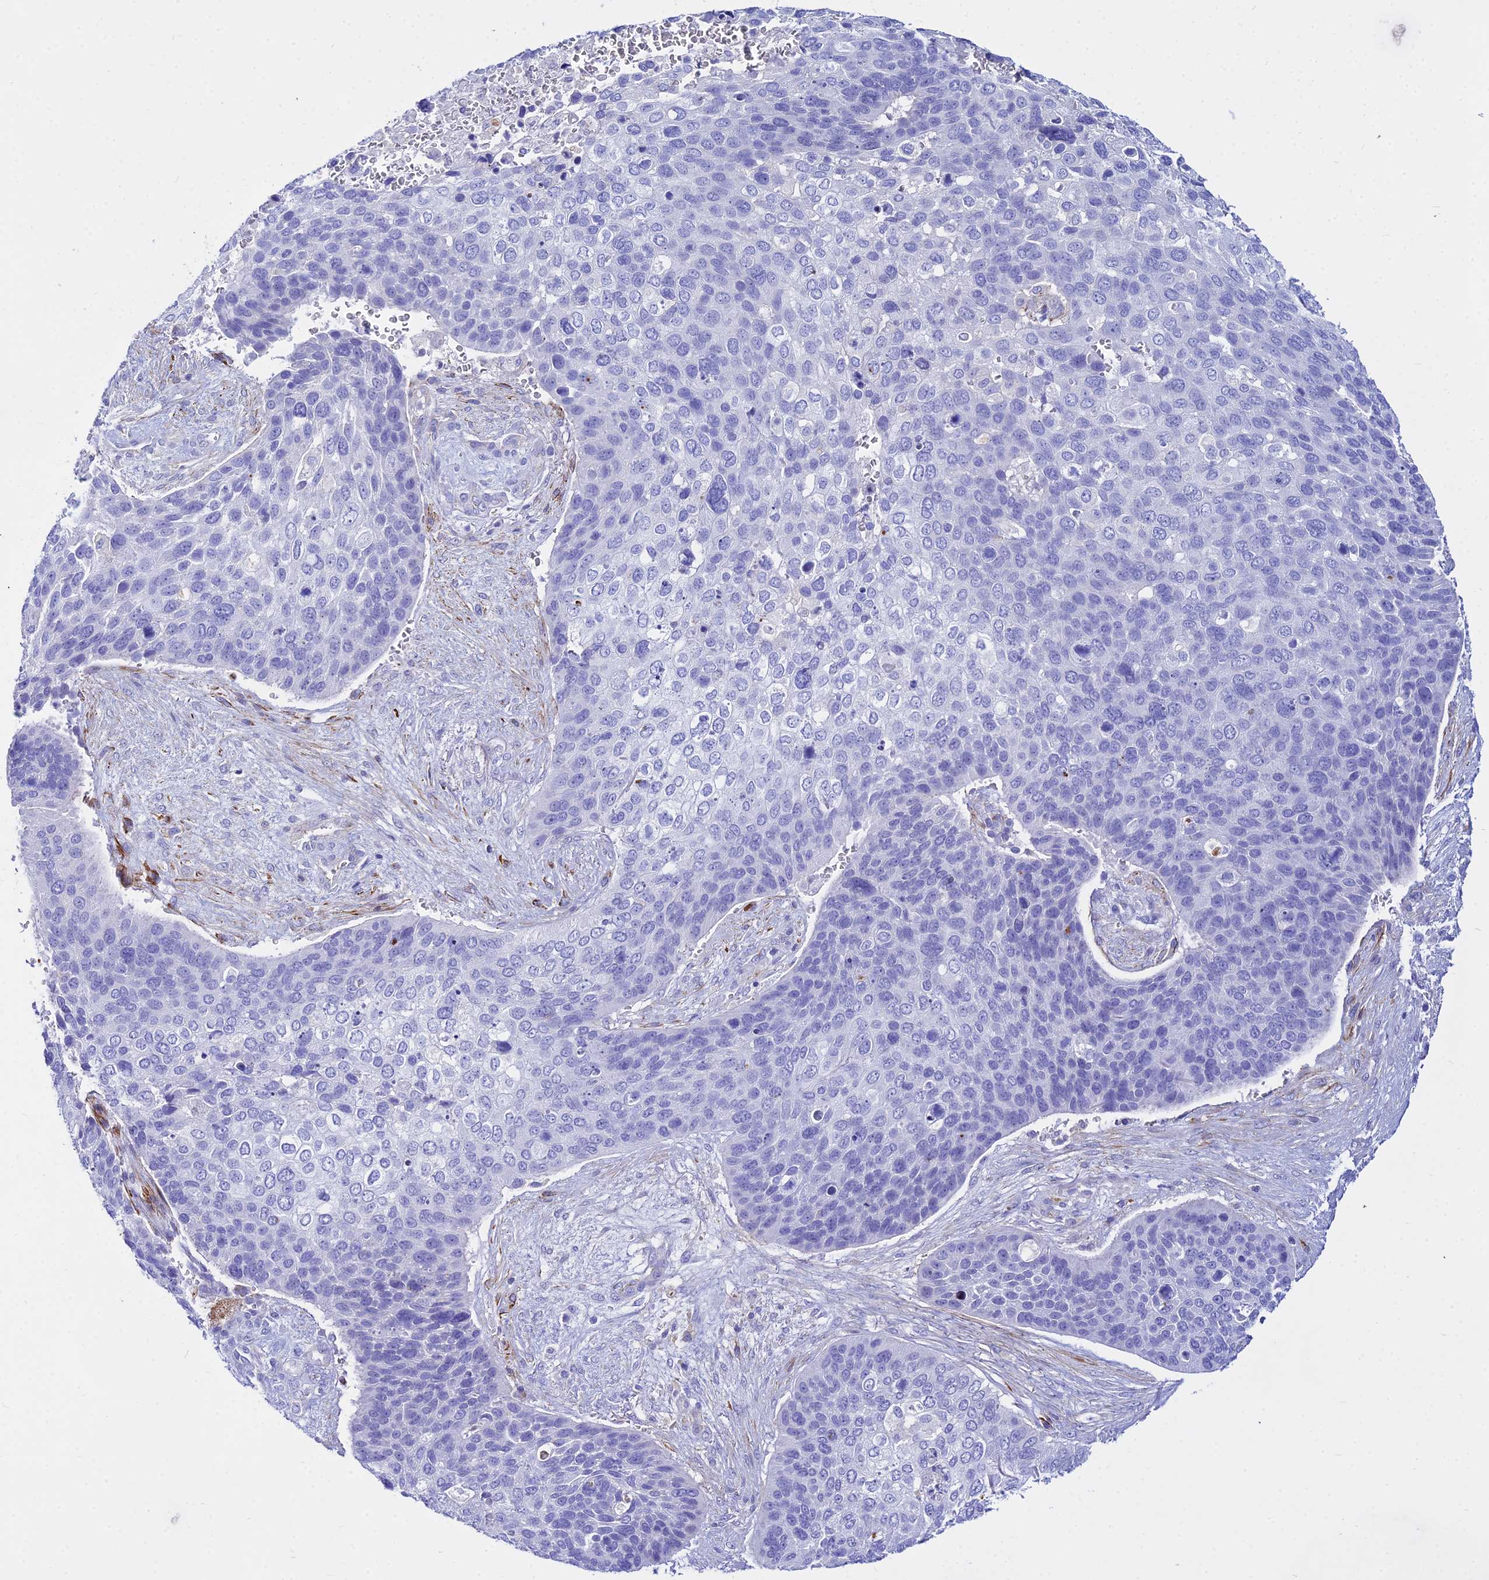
{"staining": {"intensity": "negative", "quantity": "none", "location": "none"}, "tissue": "skin cancer", "cell_type": "Tumor cells", "image_type": "cancer", "snomed": [{"axis": "morphology", "description": "Basal cell carcinoma"}, {"axis": "topography", "description": "Skin"}], "caption": "An image of human basal cell carcinoma (skin) is negative for staining in tumor cells.", "gene": "DLX1", "patient": {"sex": "female", "age": 74}}